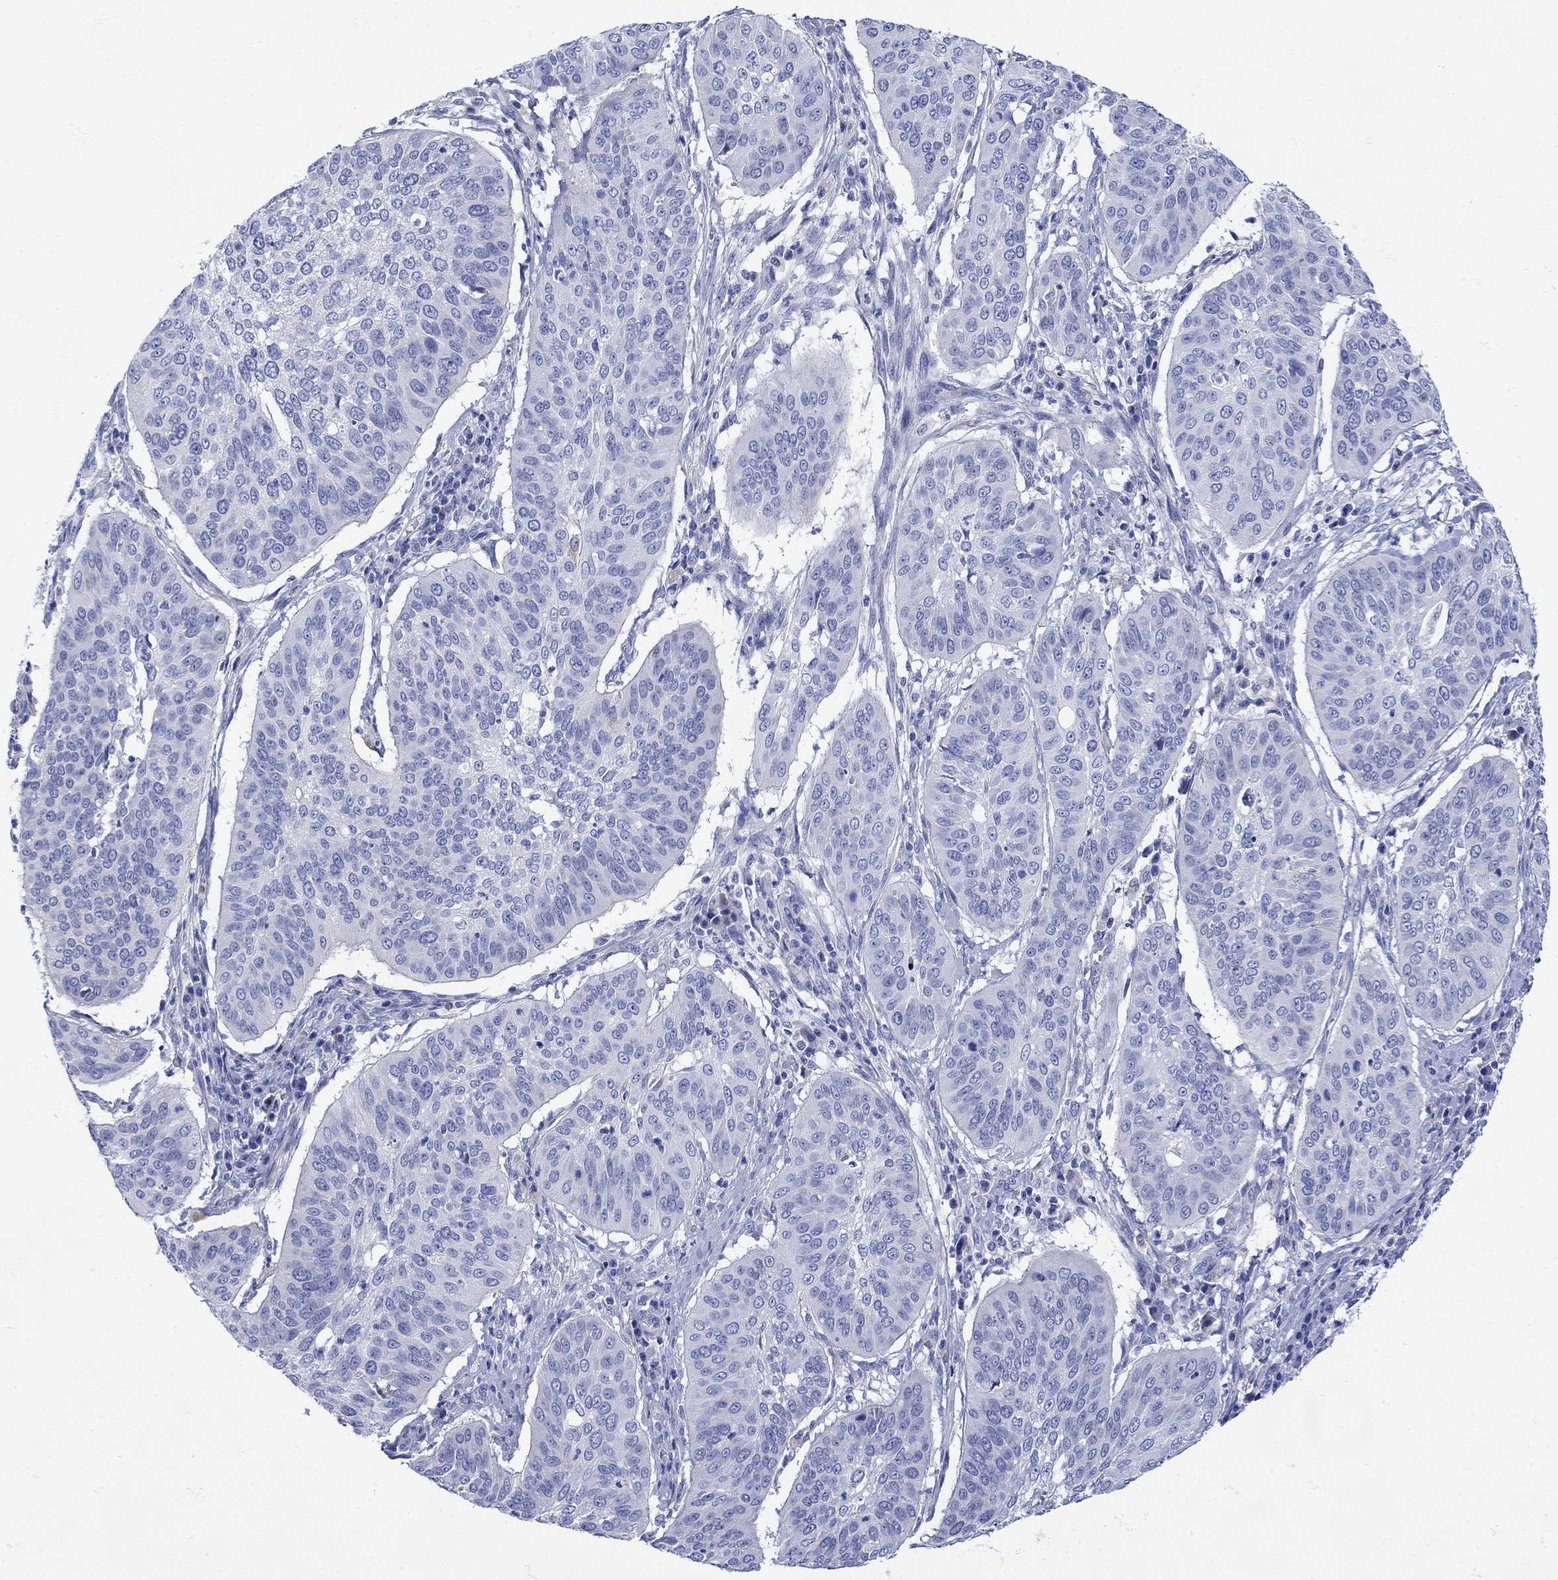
{"staining": {"intensity": "negative", "quantity": "none", "location": "none"}, "tissue": "cervical cancer", "cell_type": "Tumor cells", "image_type": "cancer", "snomed": [{"axis": "morphology", "description": "Normal tissue, NOS"}, {"axis": "morphology", "description": "Squamous cell carcinoma, NOS"}, {"axis": "topography", "description": "Cervix"}], "caption": "Immunohistochemistry histopathology image of human cervical squamous cell carcinoma stained for a protein (brown), which exhibits no positivity in tumor cells. (Brightfield microscopy of DAB immunohistochemistry (IHC) at high magnification).", "gene": "ANKMY1", "patient": {"sex": "female", "age": 39}}